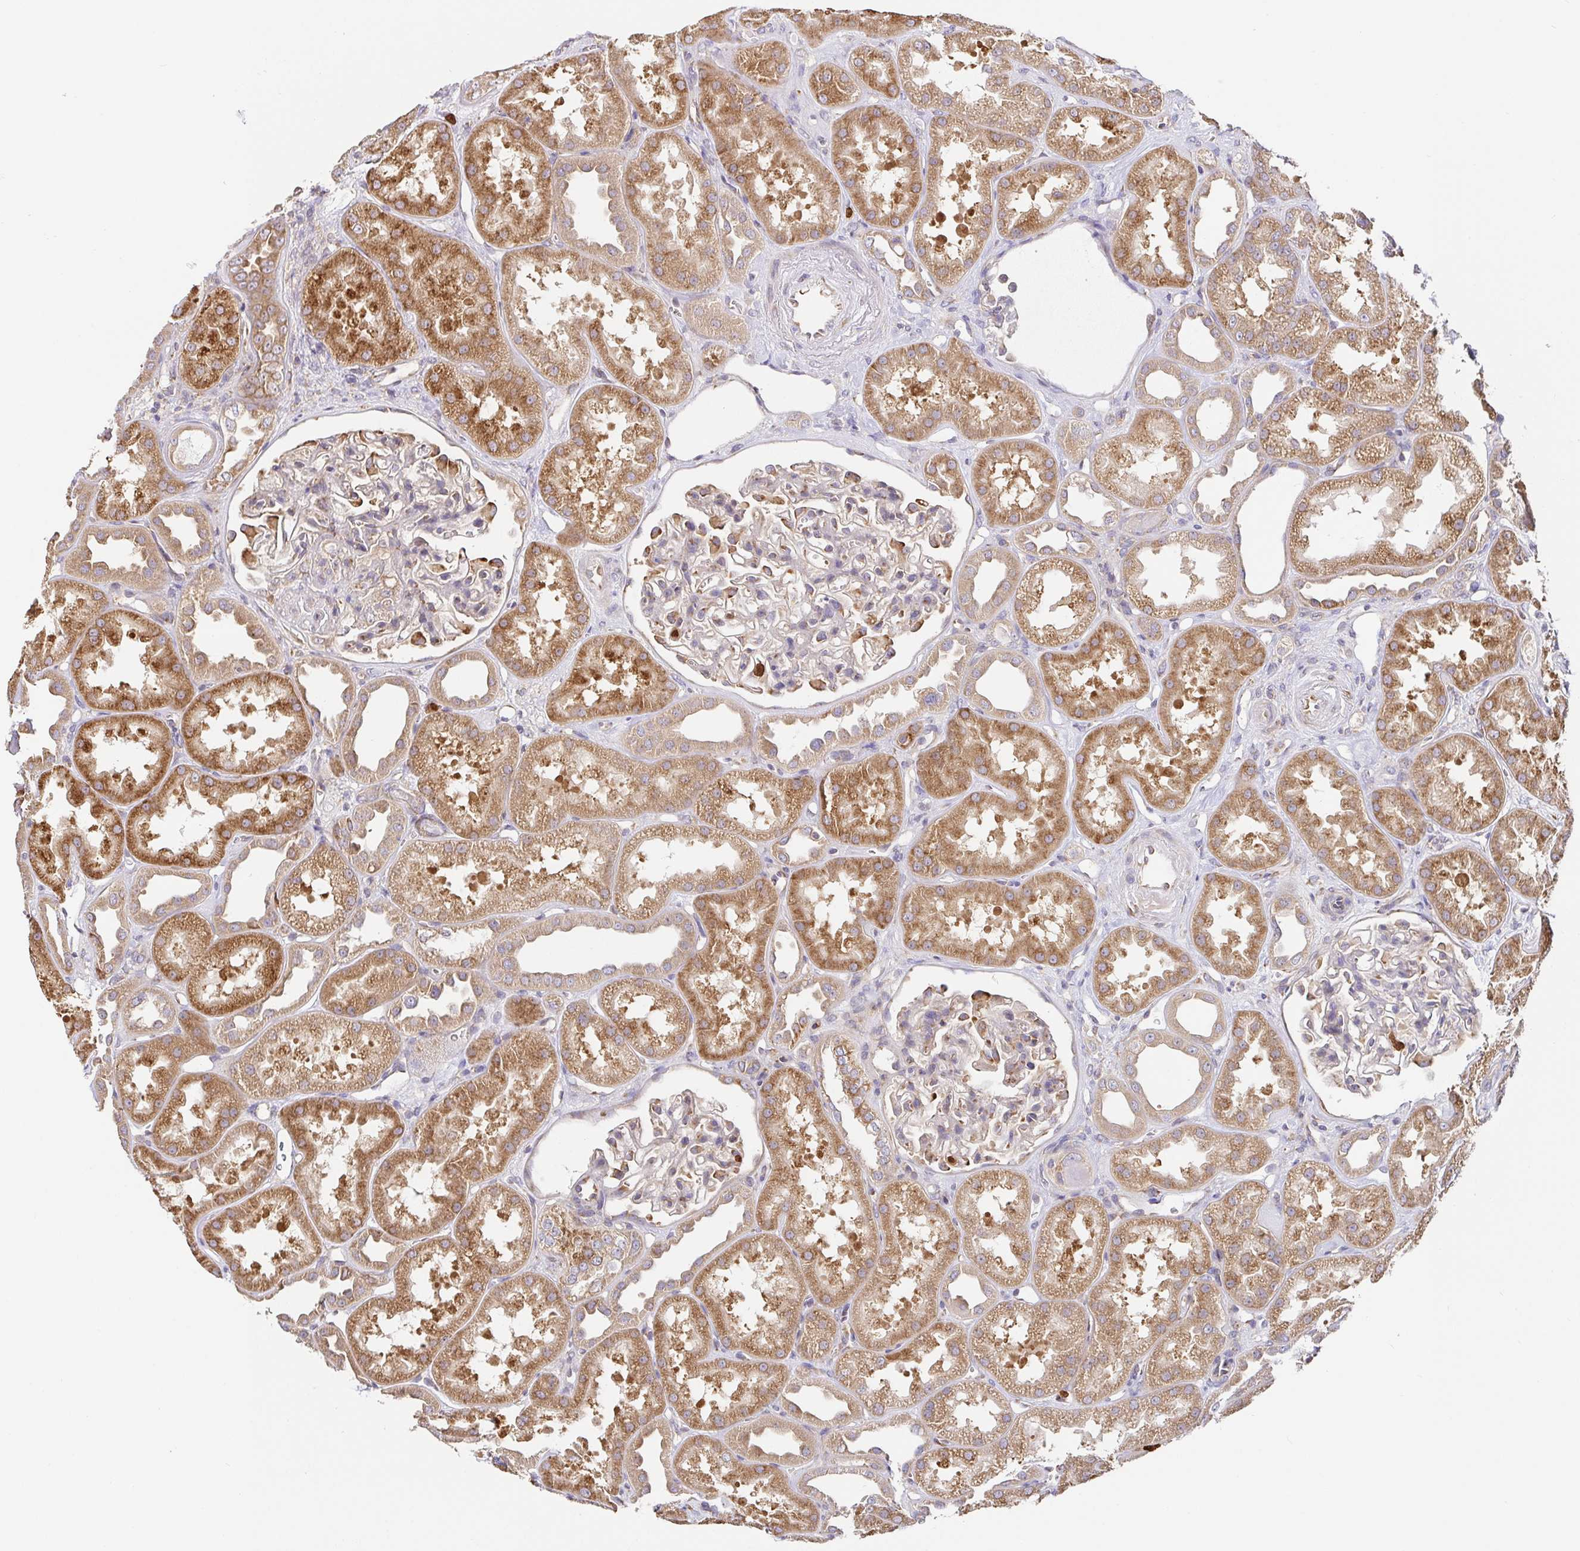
{"staining": {"intensity": "weak", "quantity": "25%-75%", "location": "cytoplasmic/membranous"}, "tissue": "kidney", "cell_type": "Cells in glomeruli", "image_type": "normal", "snomed": [{"axis": "morphology", "description": "Normal tissue, NOS"}, {"axis": "topography", "description": "Kidney"}], "caption": "High-magnification brightfield microscopy of benign kidney stained with DAB (3,3'-diaminobenzidine) (brown) and counterstained with hematoxylin (blue). cells in glomeruli exhibit weak cytoplasmic/membranous positivity is present in approximately25%-75% of cells. Nuclei are stained in blue.", "gene": "PDPK1", "patient": {"sex": "male", "age": 61}}